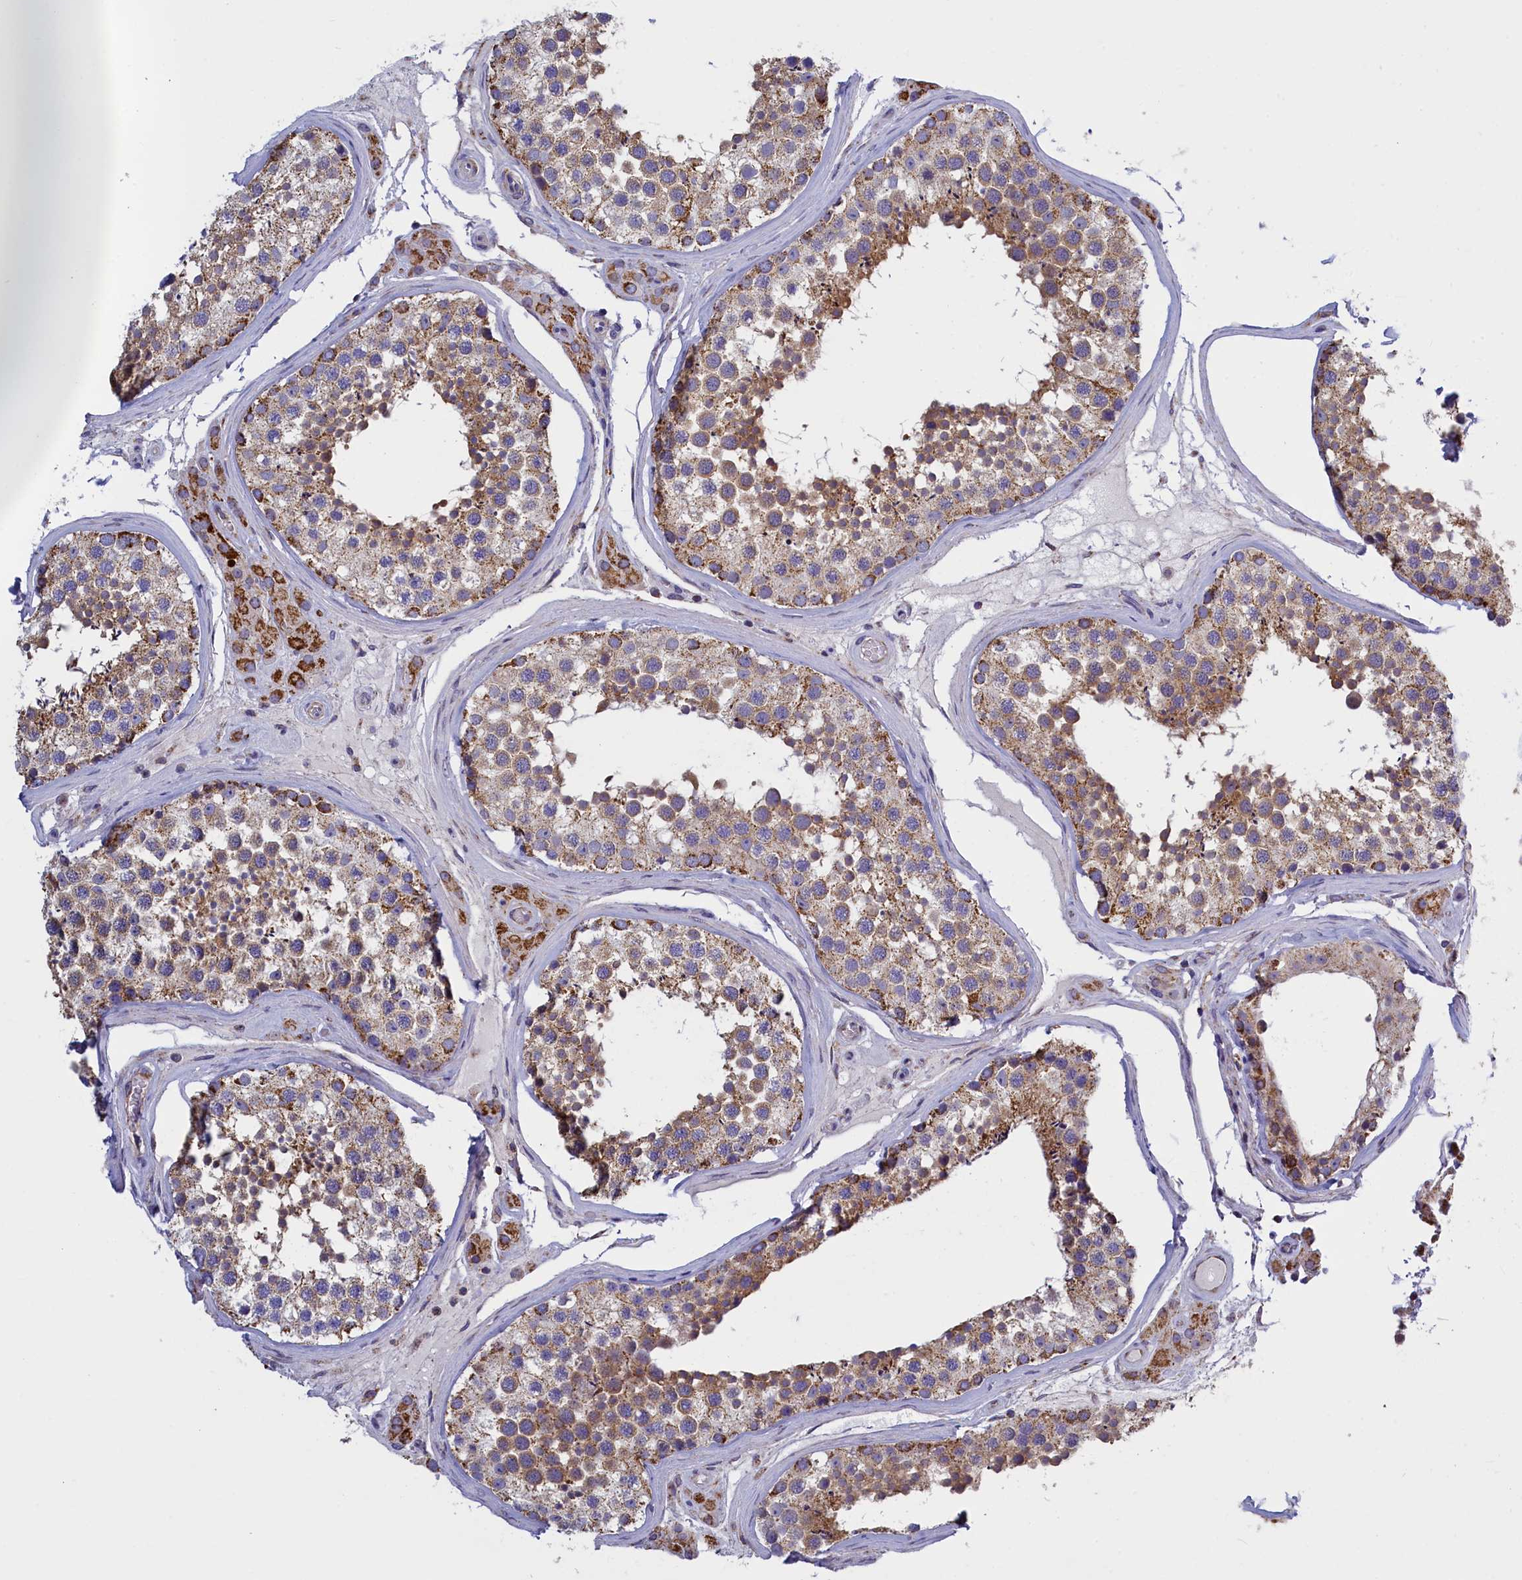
{"staining": {"intensity": "moderate", "quantity": ">75%", "location": "cytoplasmic/membranous"}, "tissue": "testis", "cell_type": "Cells in seminiferous ducts", "image_type": "normal", "snomed": [{"axis": "morphology", "description": "Normal tissue, NOS"}, {"axis": "topography", "description": "Testis"}], "caption": "This is a histology image of immunohistochemistry (IHC) staining of normal testis, which shows moderate staining in the cytoplasmic/membranous of cells in seminiferous ducts.", "gene": "IFT122", "patient": {"sex": "male", "age": 46}}